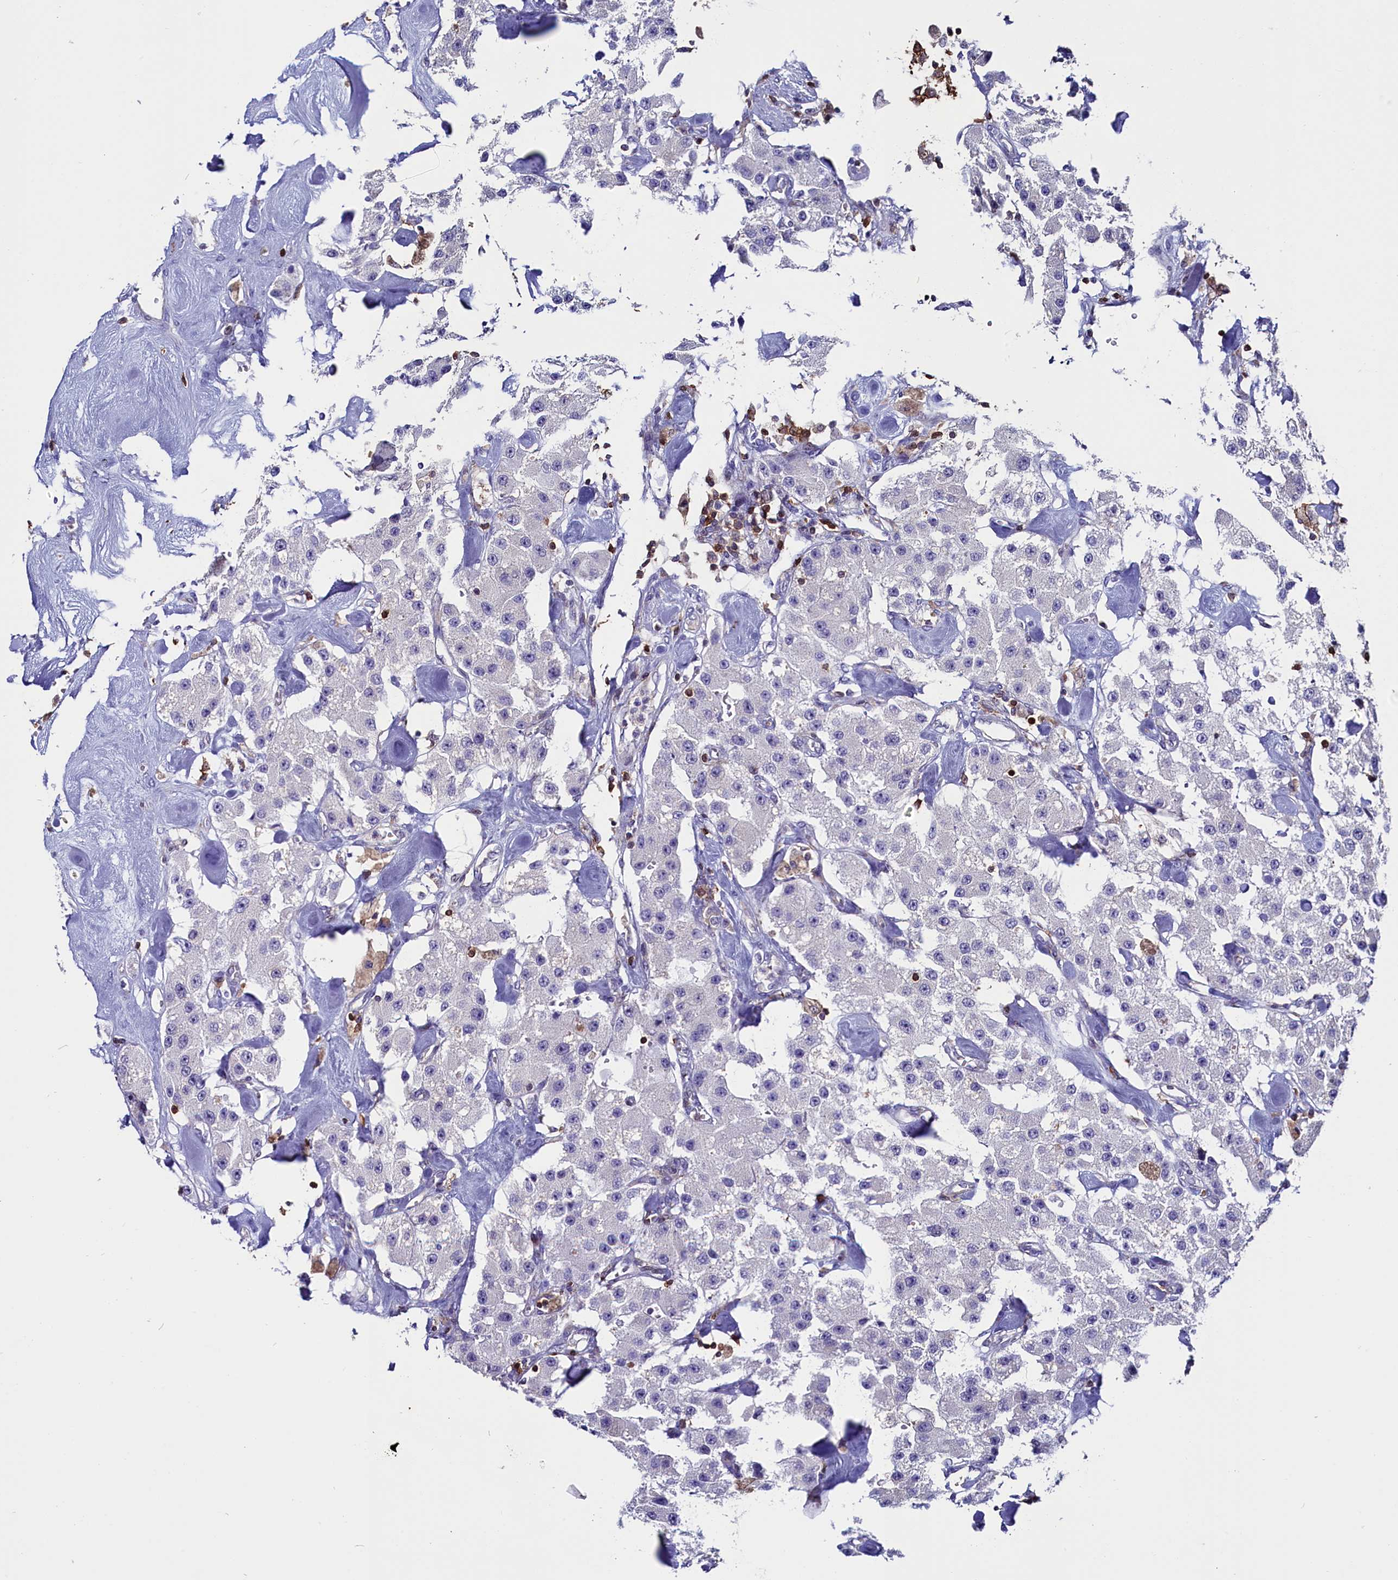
{"staining": {"intensity": "negative", "quantity": "none", "location": "none"}, "tissue": "carcinoid", "cell_type": "Tumor cells", "image_type": "cancer", "snomed": [{"axis": "morphology", "description": "Carcinoid, malignant, NOS"}, {"axis": "topography", "description": "Pancreas"}], "caption": "The histopathology image reveals no staining of tumor cells in carcinoid.", "gene": "CIAPIN1", "patient": {"sex": "male", "age": 41}}